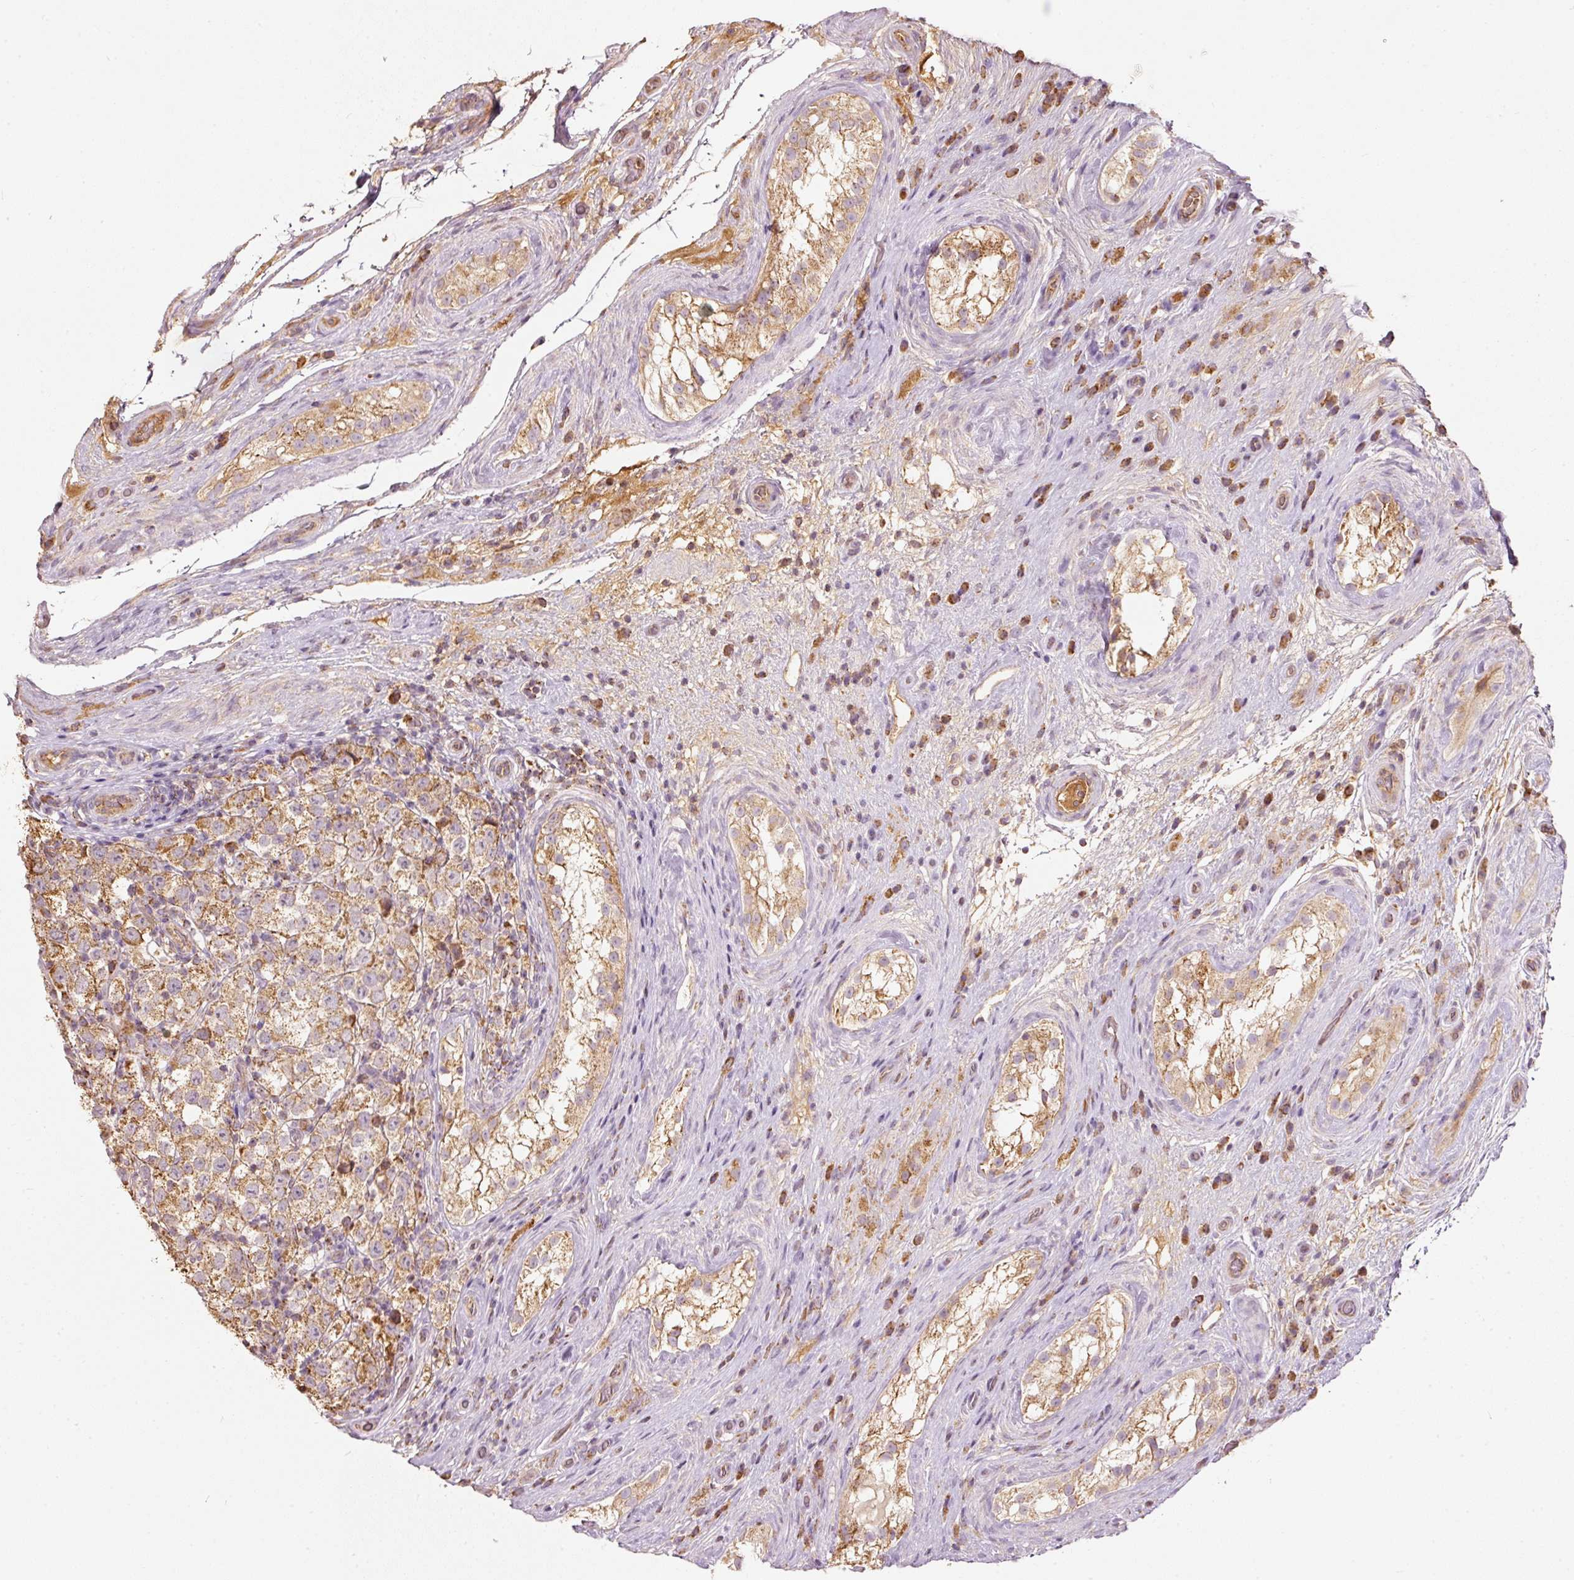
{"staining": {"intensity": "moderate", "quantity": ">75%", "location": "cytoplasmic/membranous"}, "tissue": "testis cancer", "cell_type": "Tumor cells", "image_type": "cancer", "snomed": [{"axis": "morphology", "description": "Seminoma, NOS"}, {"axis": "morphology", "description": "Carcinoma, Embryonal, NOS"}, {"axis": "topography", "description": "Testis"}], "caption": "Testis cancer stained for a protein reveals moderate cytoplasmic/membranous positivity in tumor cells.", "gene": "PSENEN", "patient": {"sex": "male", "age": 41}}